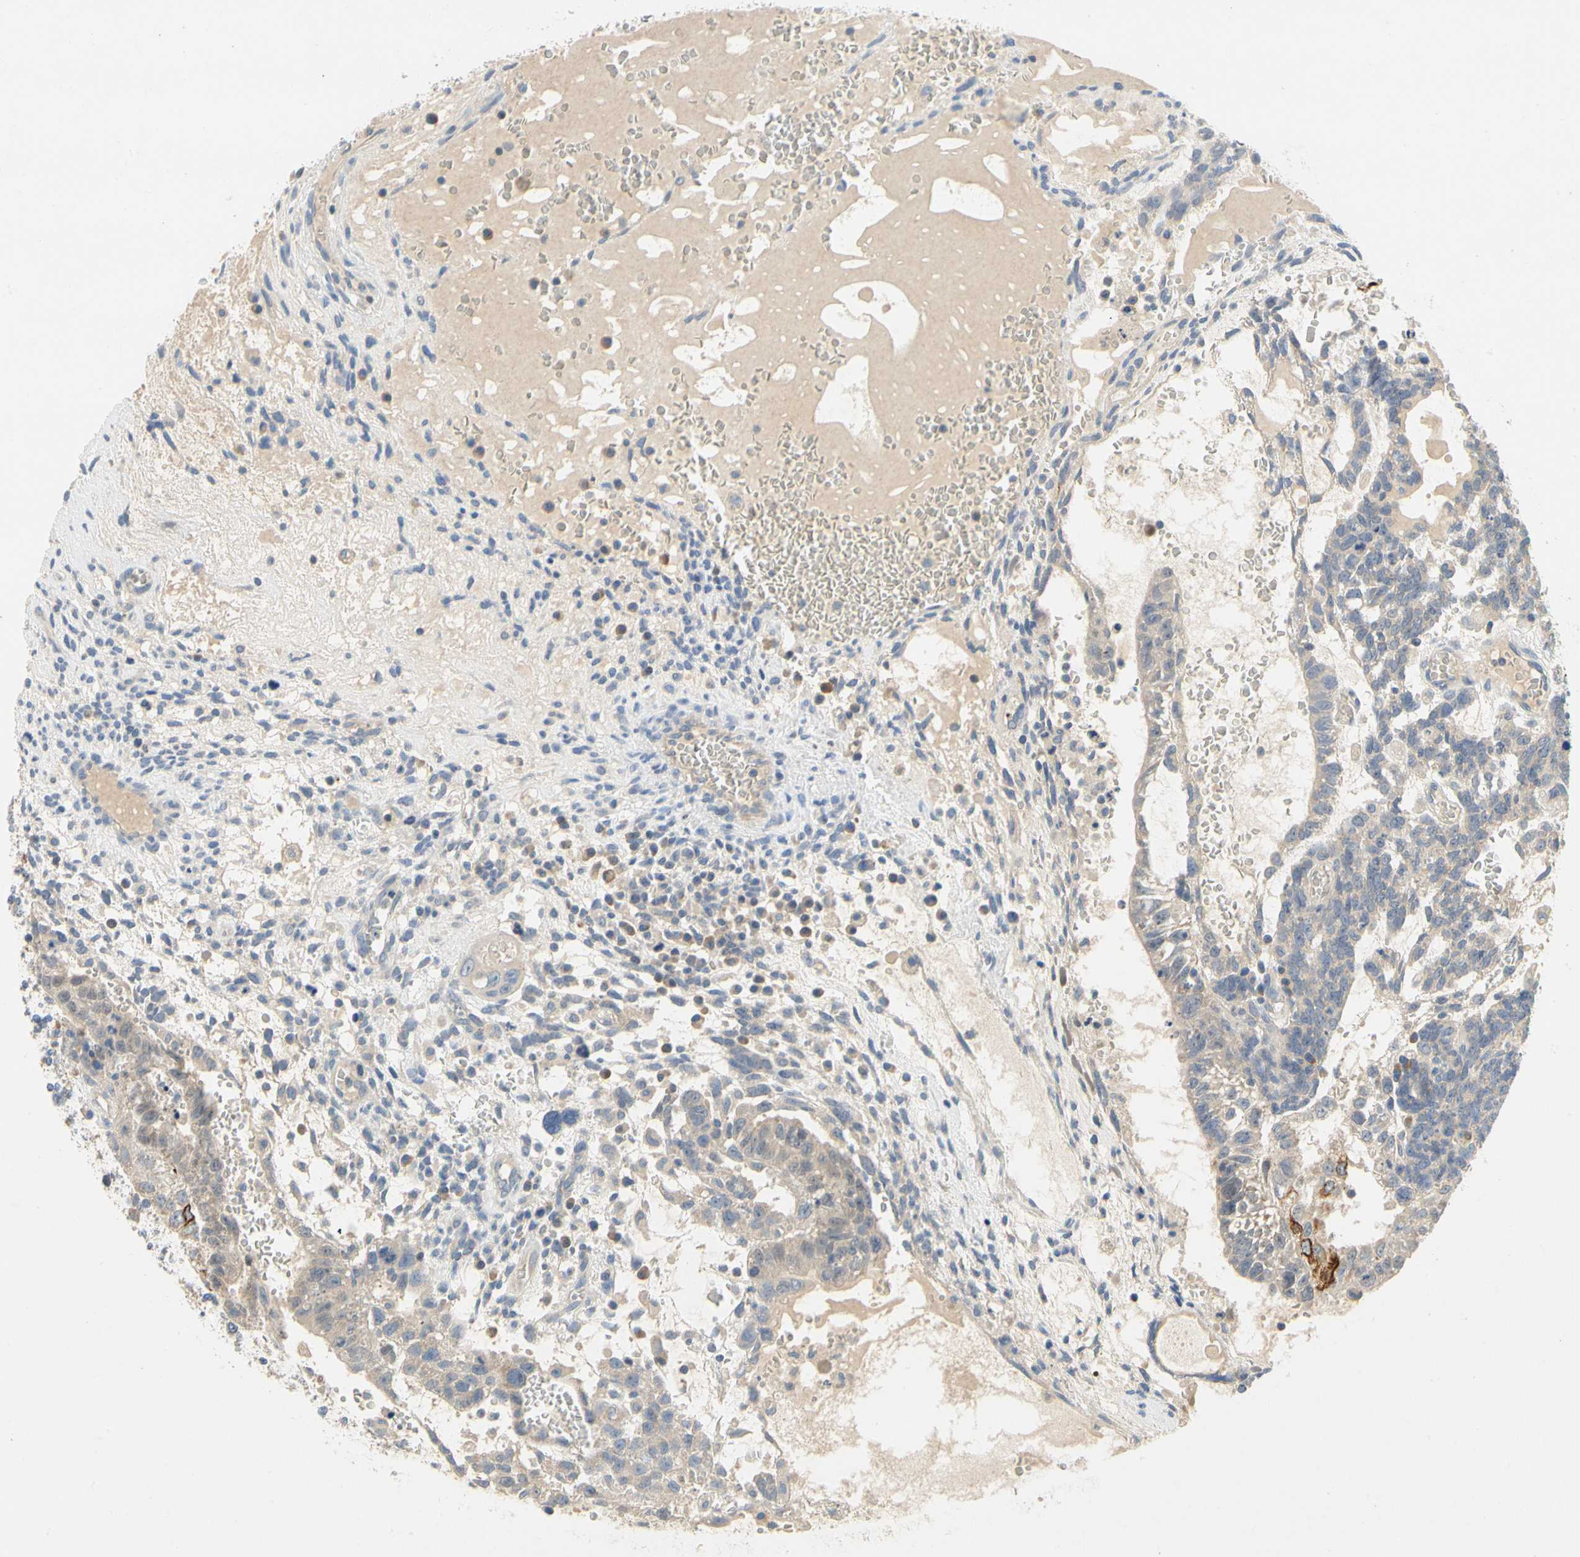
{"staining": {"intensity": "moderate", "quantity": ">75%", "location": "cytoplasmic/membranous"}, "tissue": "testis cancer", "cell_type": "Tumor cells", "image_type": "cancer", "snomed": [{"axis": "morphology", "description": "Seminoma, NOS"}, {"axis": "morphology", "description": "Carcinoma, Embryonal, NOS"}, {"axis": "topography", "description": "Testis"}], "caption": "Protein expression analysis of testis cancer demonstrates moderate cytoplasmic/membranous expression in about >75% of tumor cells.", "gene": "KLHDC8B", "patient": {"sex": "male", "age": 52}}